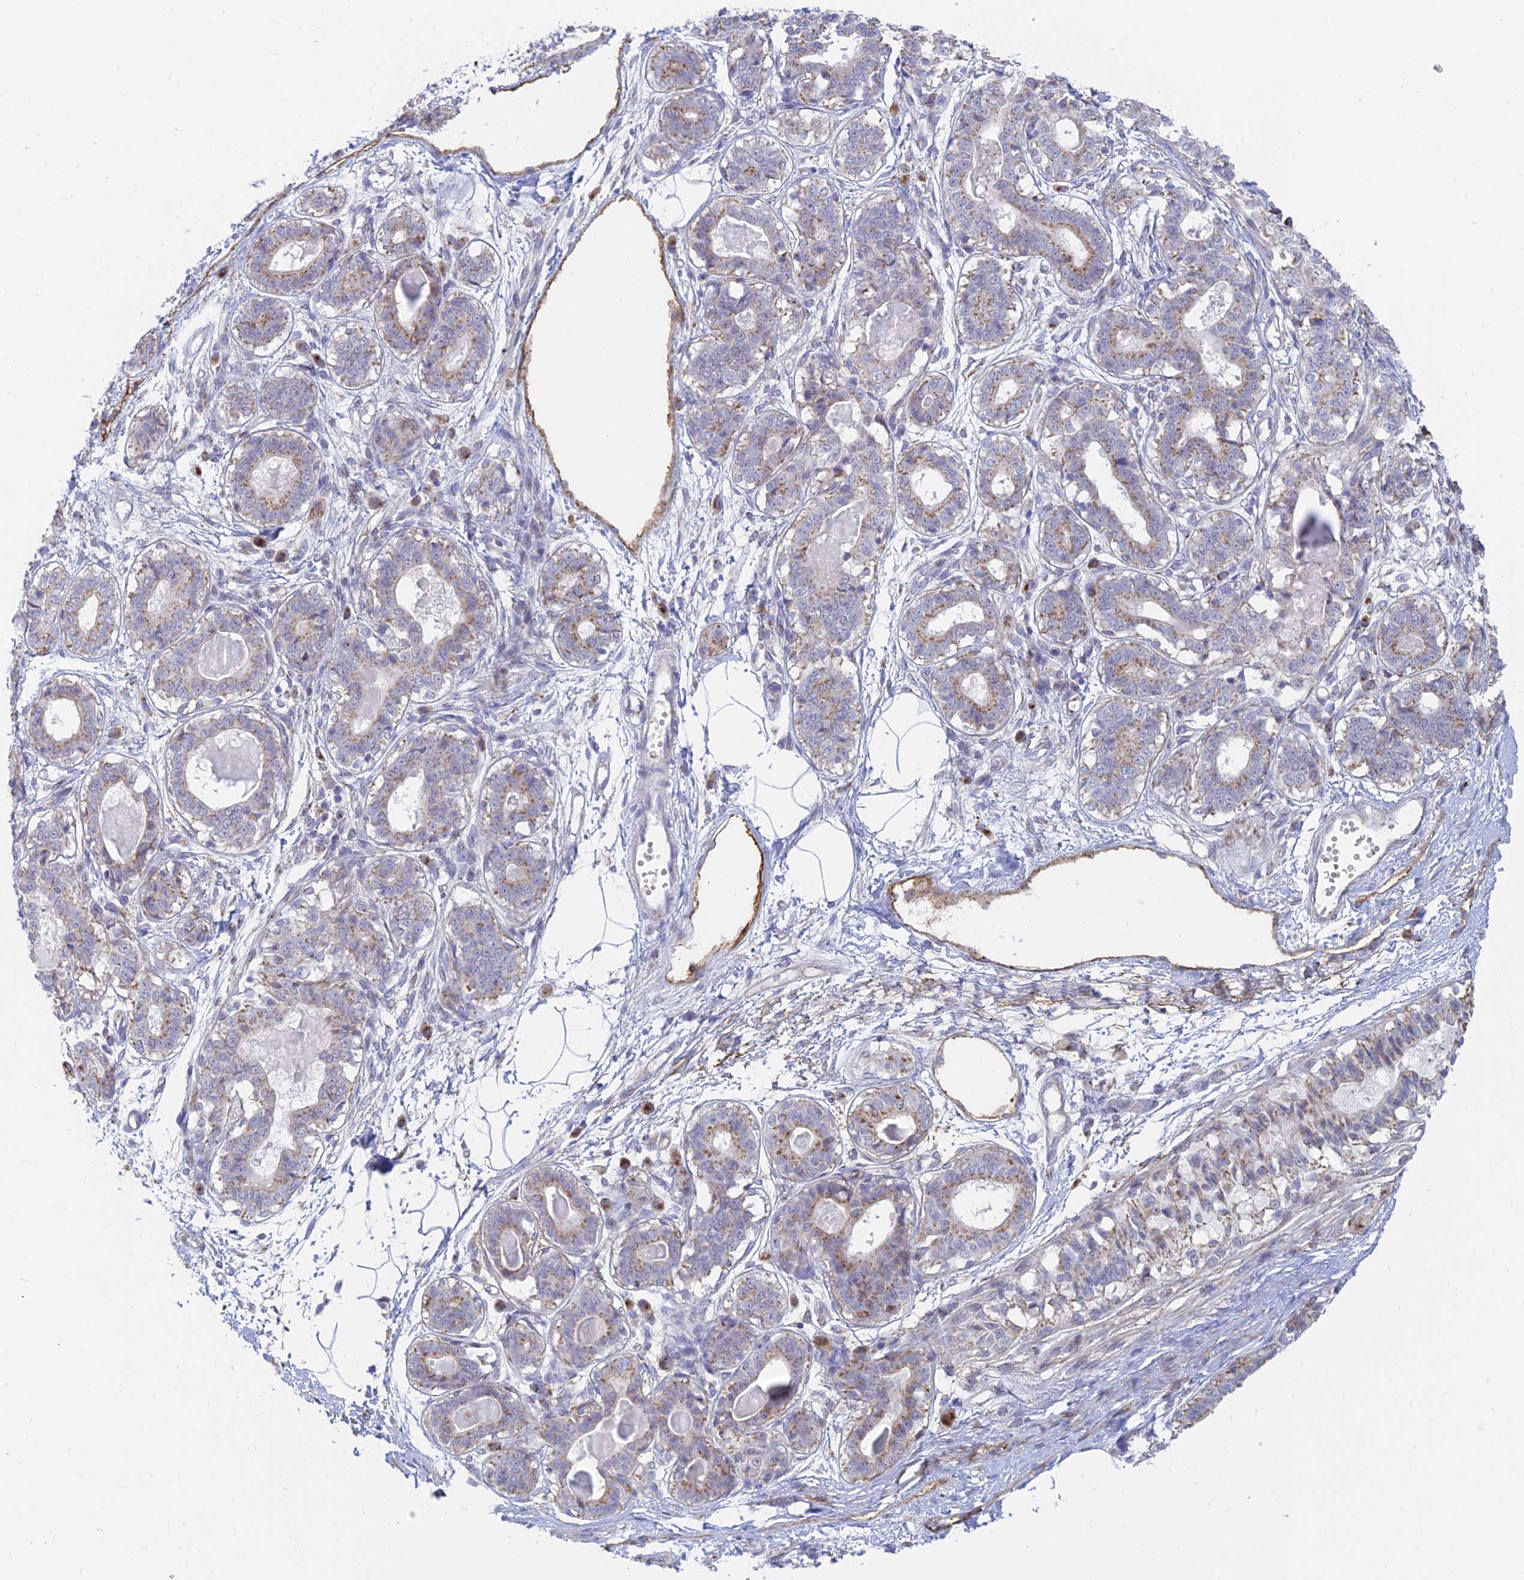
{"staining": {"intensity": "negative", "quantity": "none", "location": "none"}, "tissue": "breast", "cell_type": "Adipocytes", "image_type": "normal", "snomed": [{"axis": "morphology", "description": "Normal tissue, NOS"}, {"axis": "topography", "description": "Breast"}], "caption": "Immunohistochemical staining of benign human breast exhibits no significant expression in adipocytes.", "gene": "ENSG00000267561", "patient": {"sex": "female", "age": 45}}